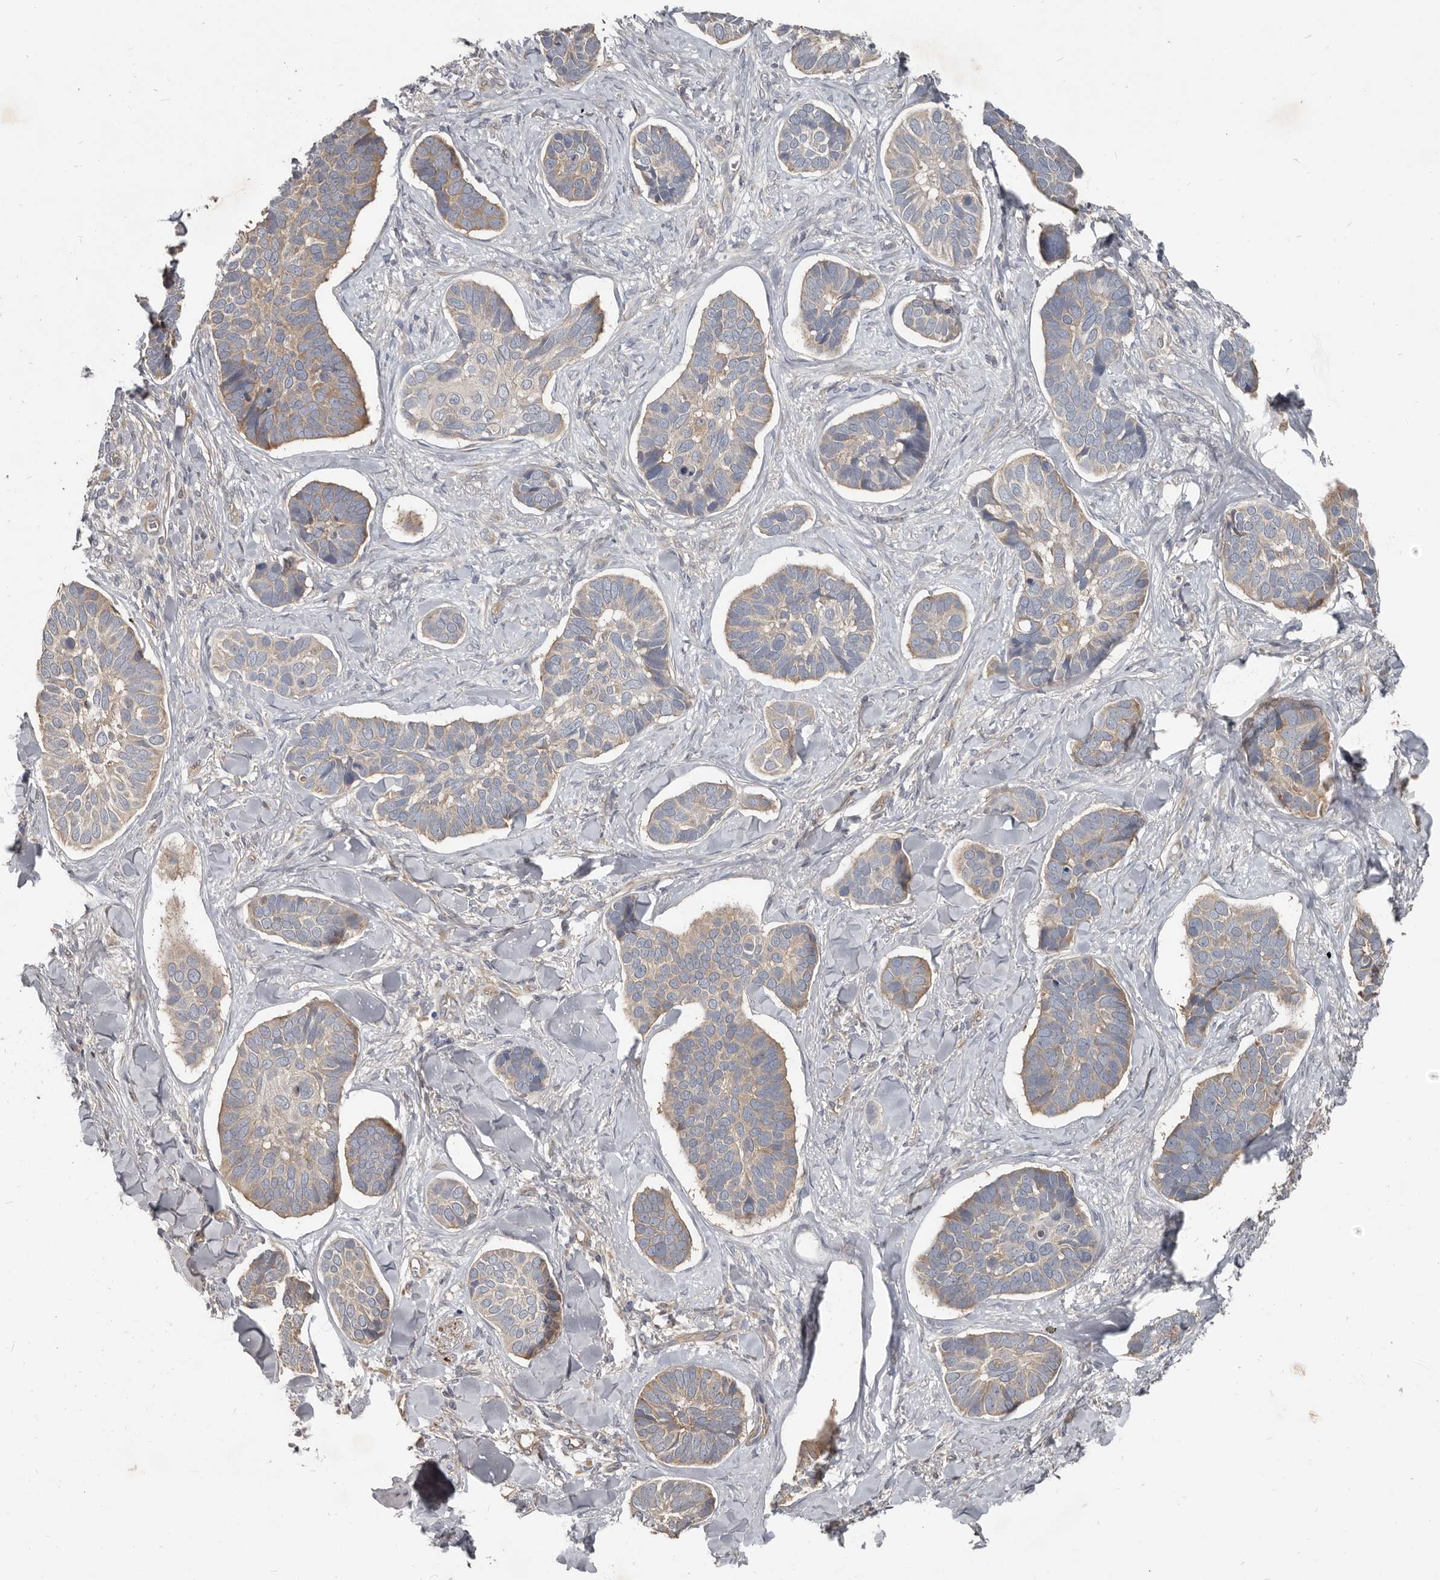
{"staining": {"intensity": "weak", "quantity": "25%-75%", "location": "cytoplasmic/membranous"}, "tissue": "skin cancer", "cell_type": "Tumor cells", "image_type": "cancer", "snomed": [{"axis": "morphology", "description": "Basal cell carcinoma"}, {"axis": "topography", "description": "Skin"}], "caption": "A brown stain shows weak cytoplasmic/membranous staining of a protein in skin basal cell carcinoma tumor cells. (DAB (3,3'-diaminobenzidine) IHC, brown staining for protein, blue staining for nuclei).", "gene": "AKNAD1", "patient": {"sex": "male", "age": 62}}